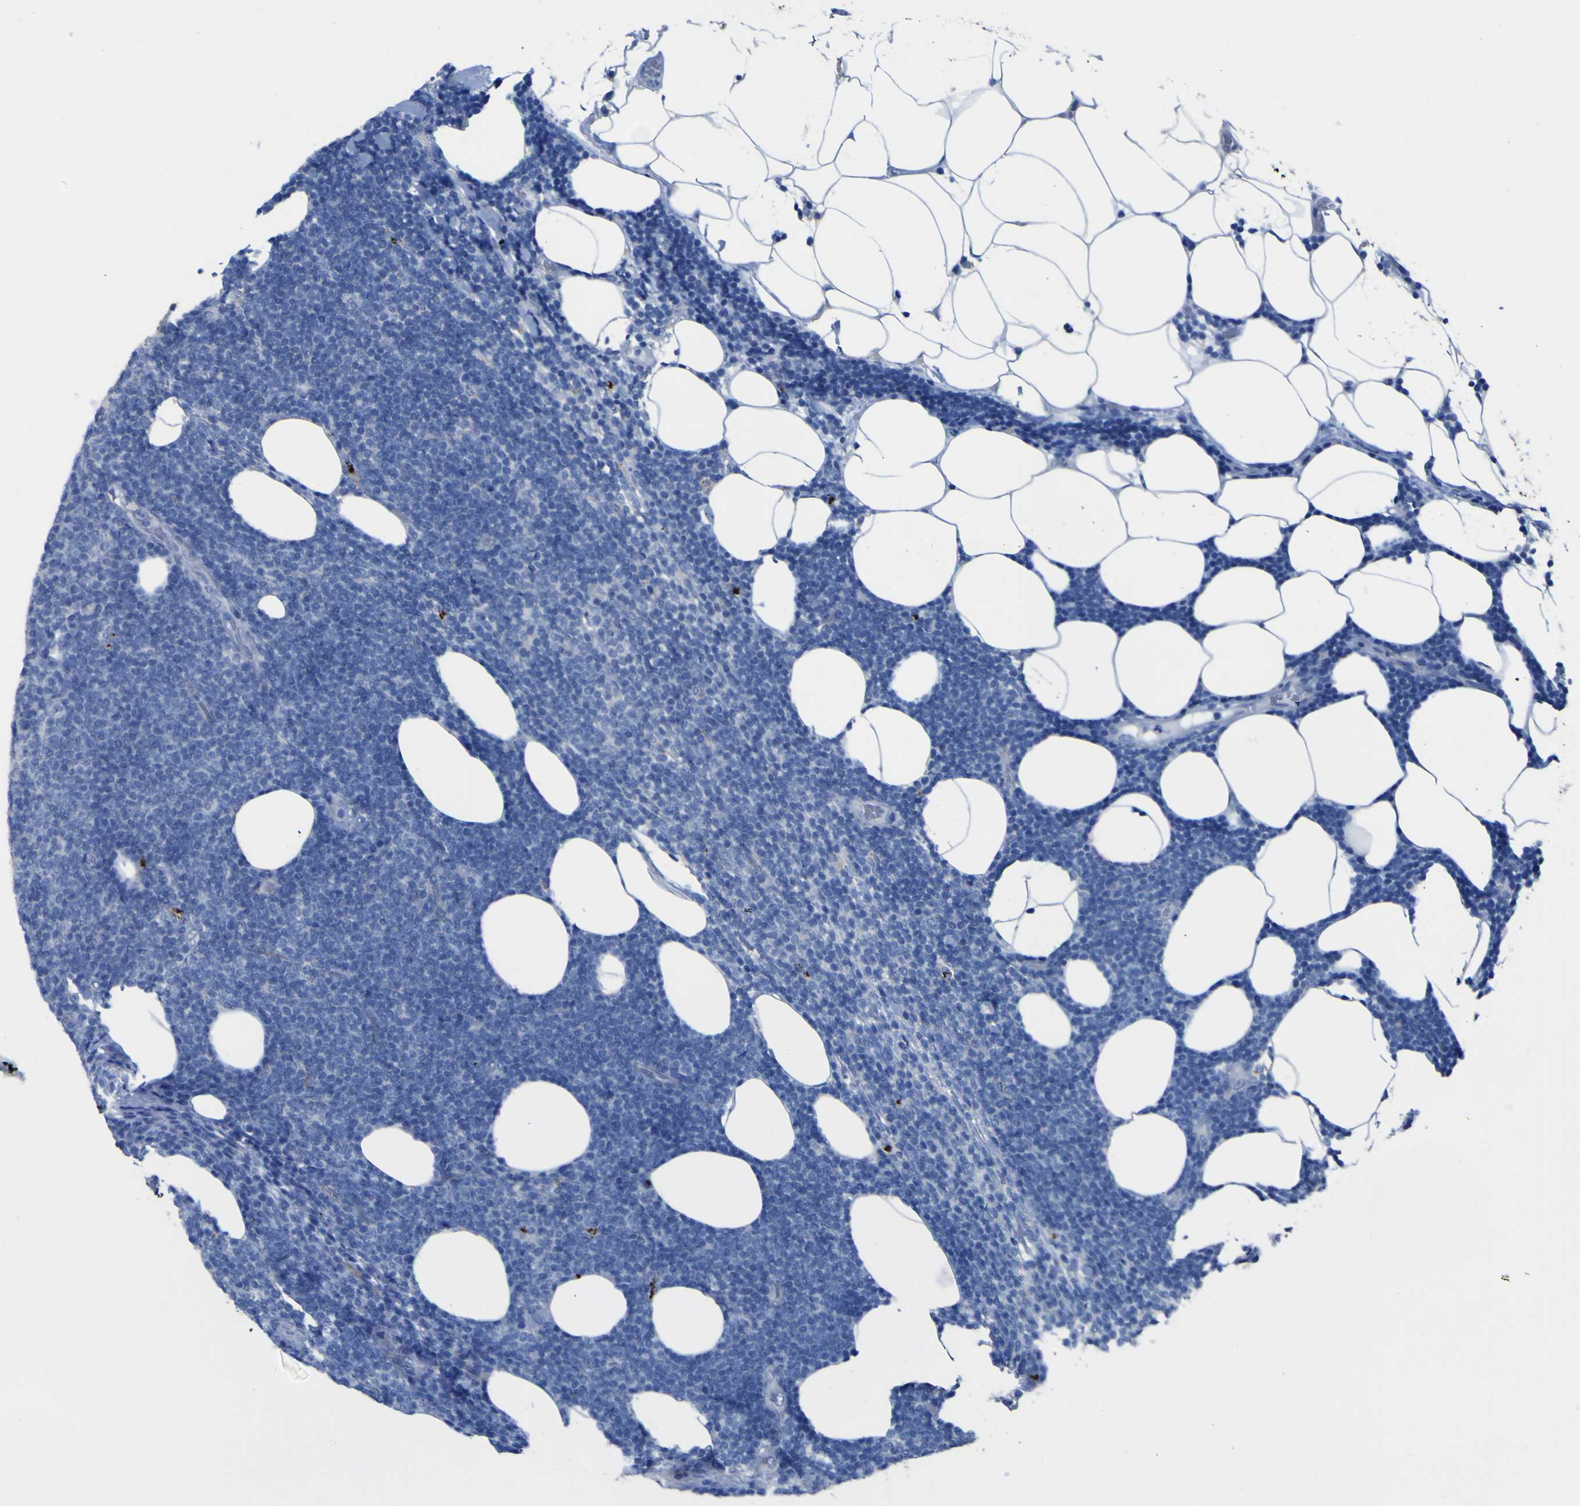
{"staining": {"intensity": "negative", "quantity": "none", "location": "none"}, "tissue": "lymphoma", "cell_type": "Tumor cells", "image_type": "cancer", "snomed": [{"axis": "morphology", "description": "Malignant lymphoma, non-Hodgkin's type, Low grade"}, {"axis": "topography", "description": "Lymph node"}], "caption": "Photomicrograph shows no protein positivity in tumor cells of lymphoma tissue.", "gene": "AGO4", "patient": {"sex": "male", "age": 66}}